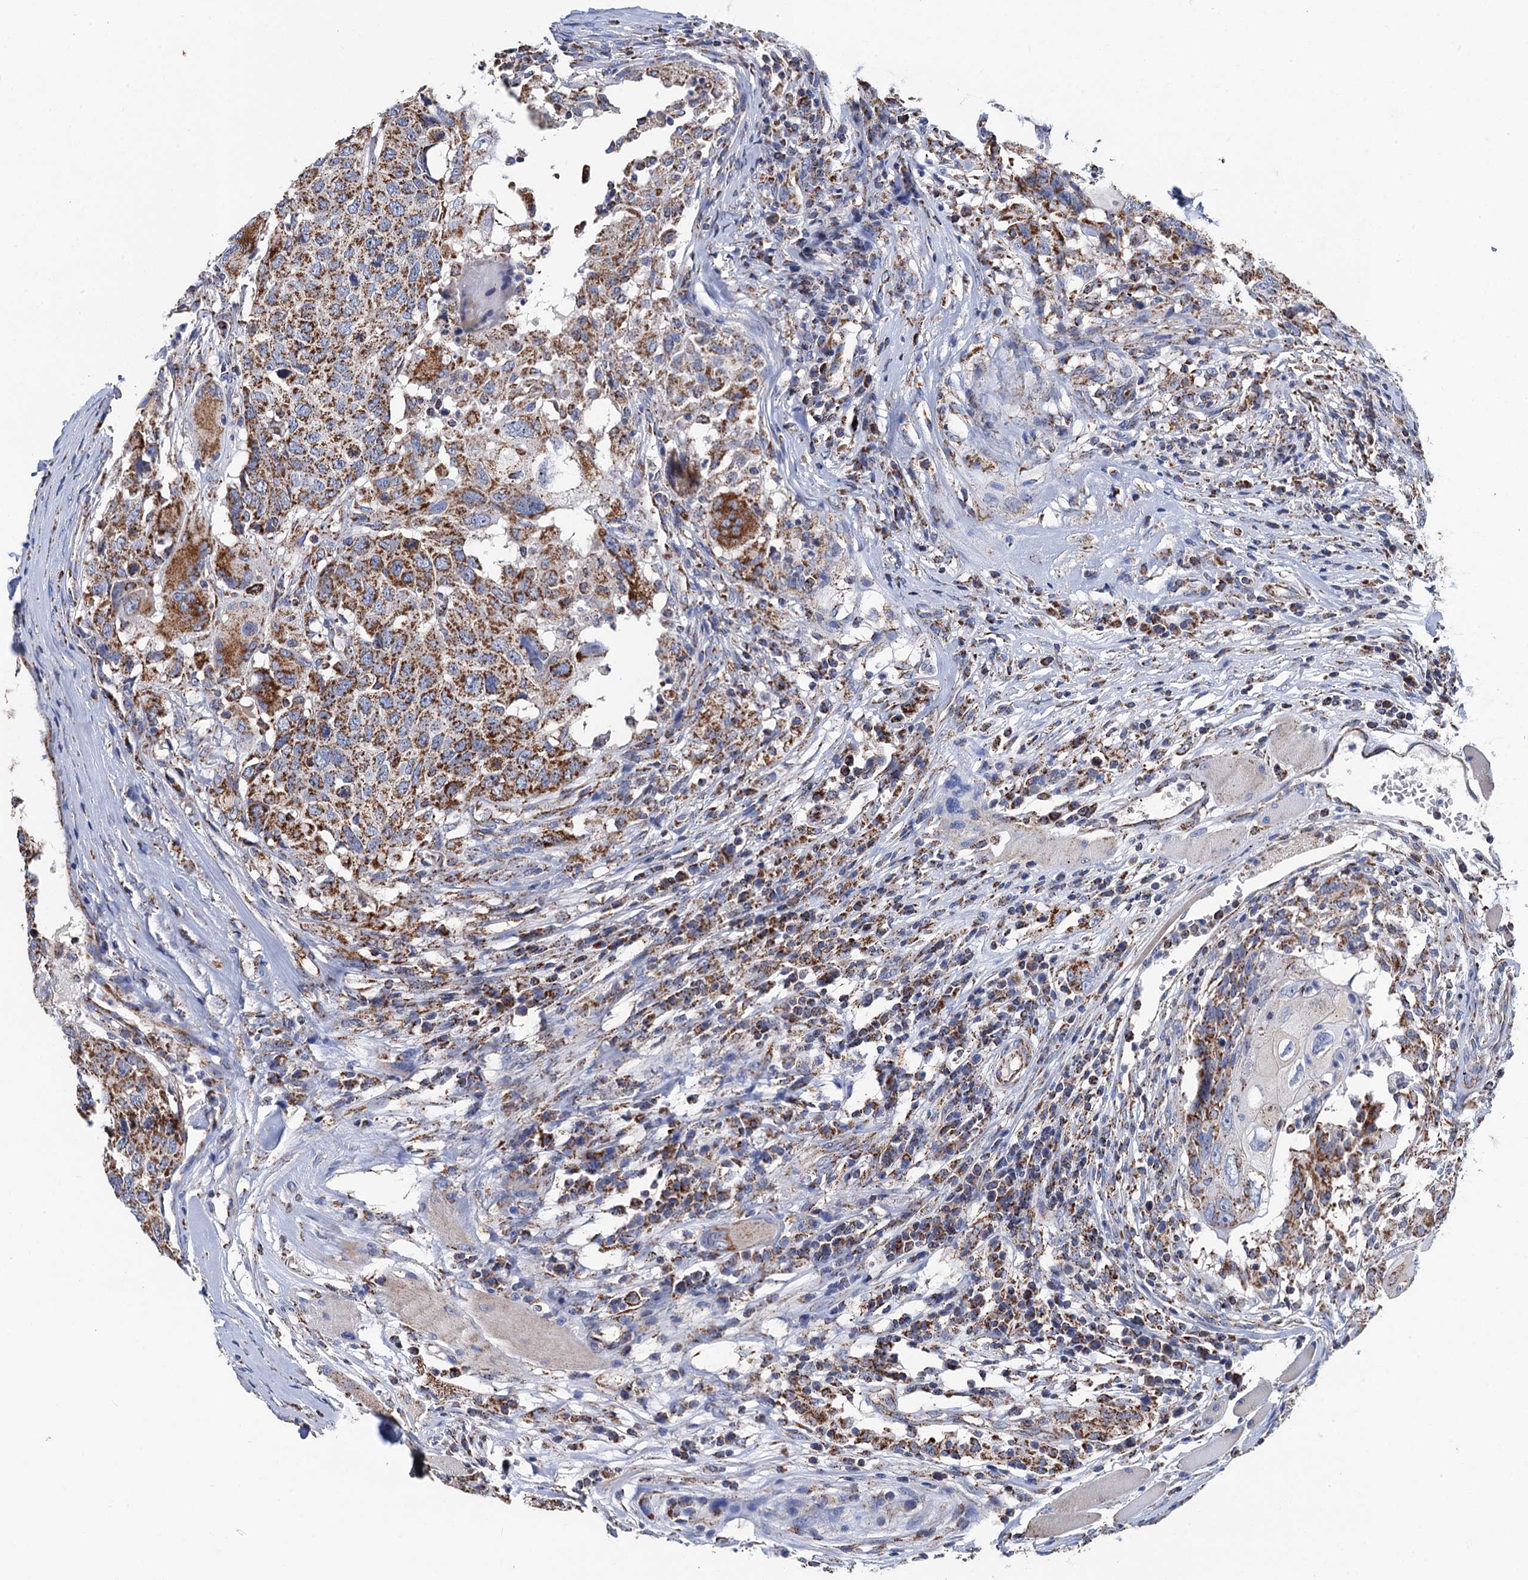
{"staining": {"intensity": "strong", "quantity": ">75%", "location": "cytoplasmic/membranous"}, "tissue": "head and neck cancer", "cell_type": "Tumor cells", "image_type": "cancer", "snomed": [{"axis": "morphology", "description": "Squamous cell carcinoma, NOS"}, {"axis": "topography", "description": "Head-Neck"}], "caption": "Protein expression analysis of head and neck cancer shows strong cytoplasmic/membranous expression in about >75% of tumor cells.", "gene": "IVD", "patient": {"sex": "male", "age": 66}}